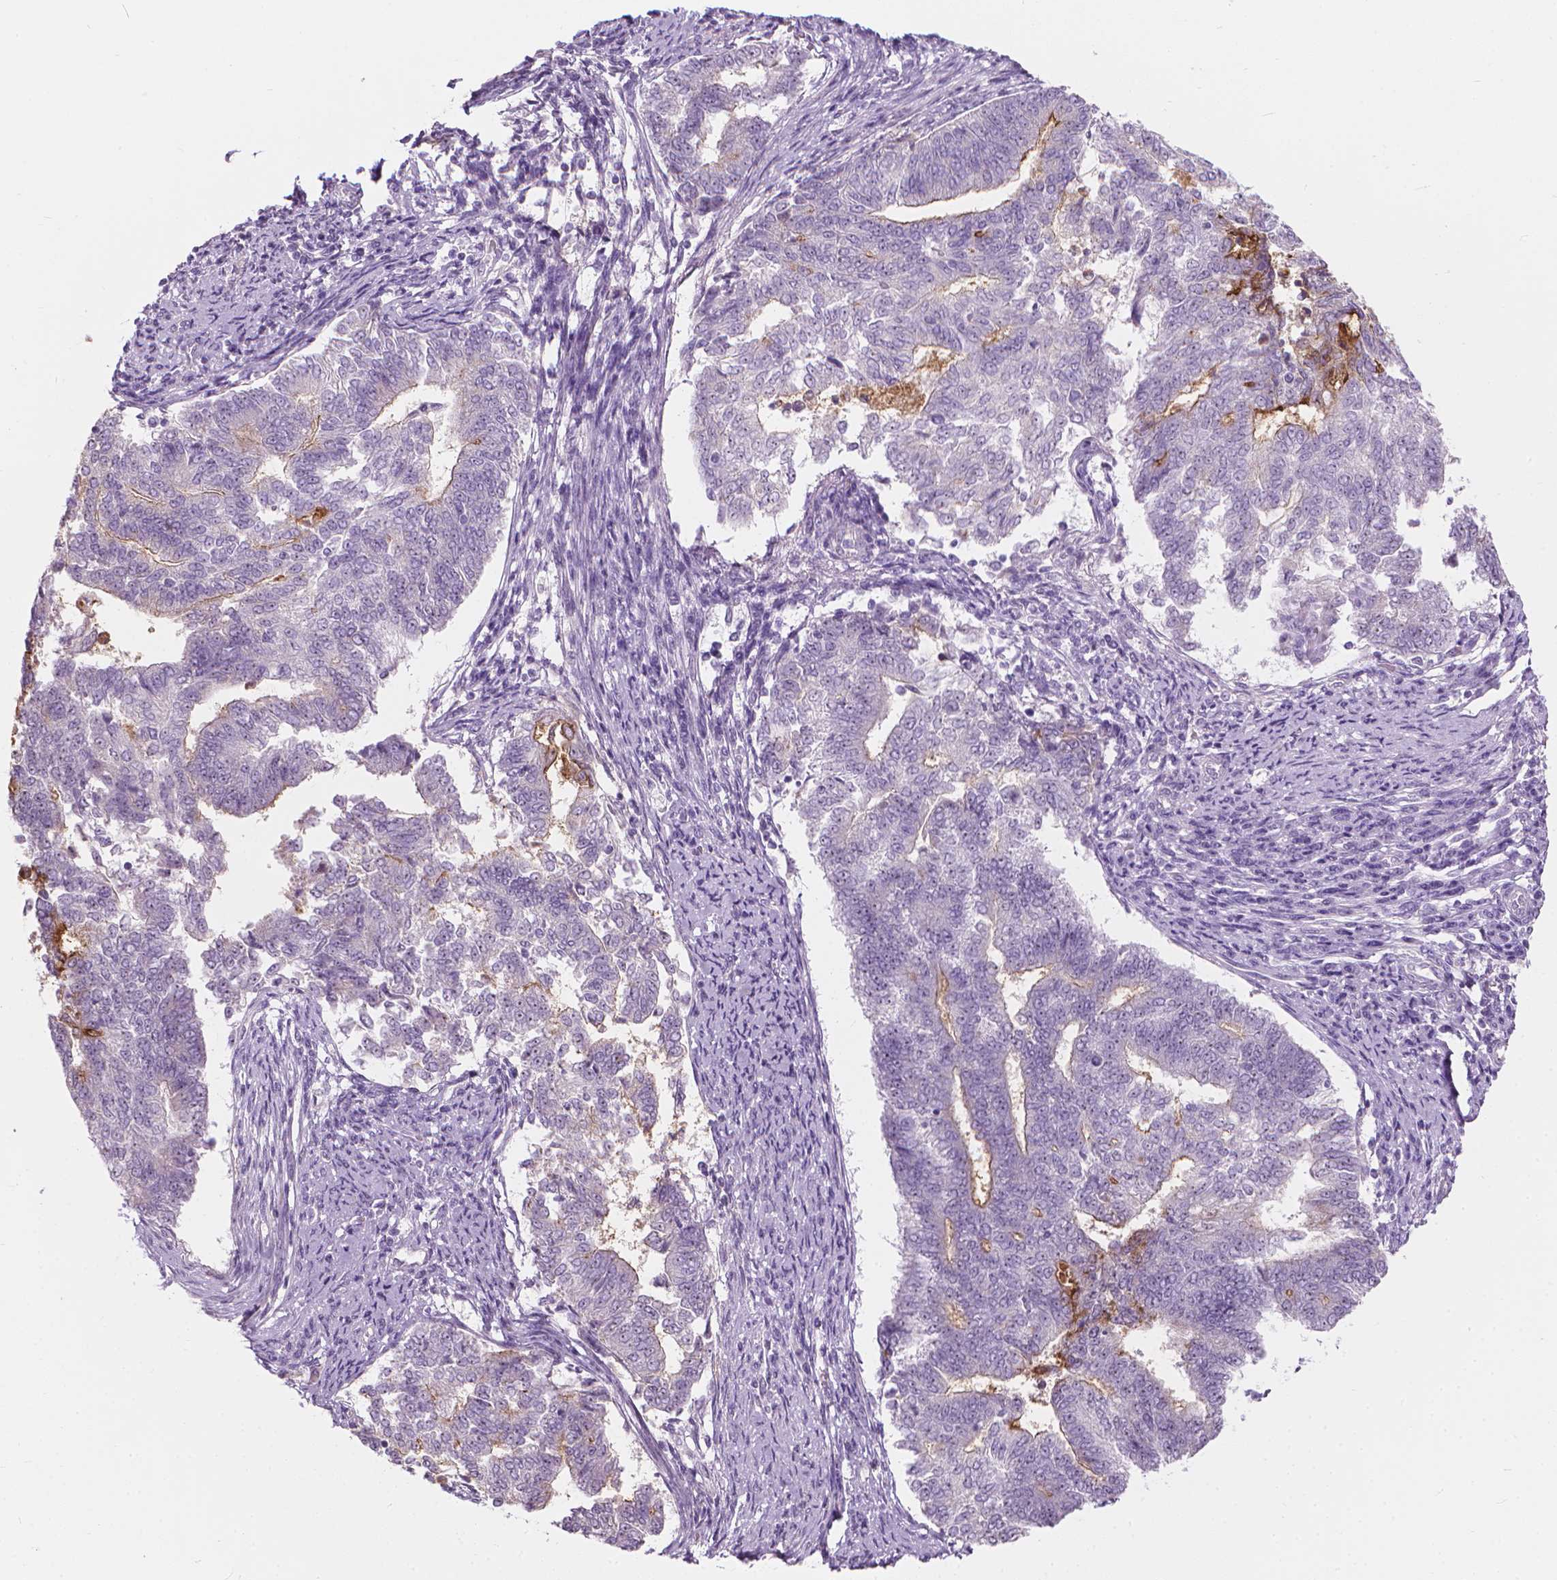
{"staining": {"intensity": "negative", "quantity": "none", "location": "none"}, "tissue": "endometrial cancer", "cell_type": "Tumor cells", "image_type": "cancer", "snomed": [{"axis": "morphology", "description": "Adenocarcinoma, NOS"}, {"axis": "topography", "description": "Endometrium"}], "caption": "Immunohistochemical staining of adenocarcinoma (endometrial) demonstrates no significant positivity in tumor cells. (Immunohistochemistry (ihc), brightfield microscopy, high magnification).", "gene": "GPRC5A", "patient": {"sex": "female", "age": 65}}